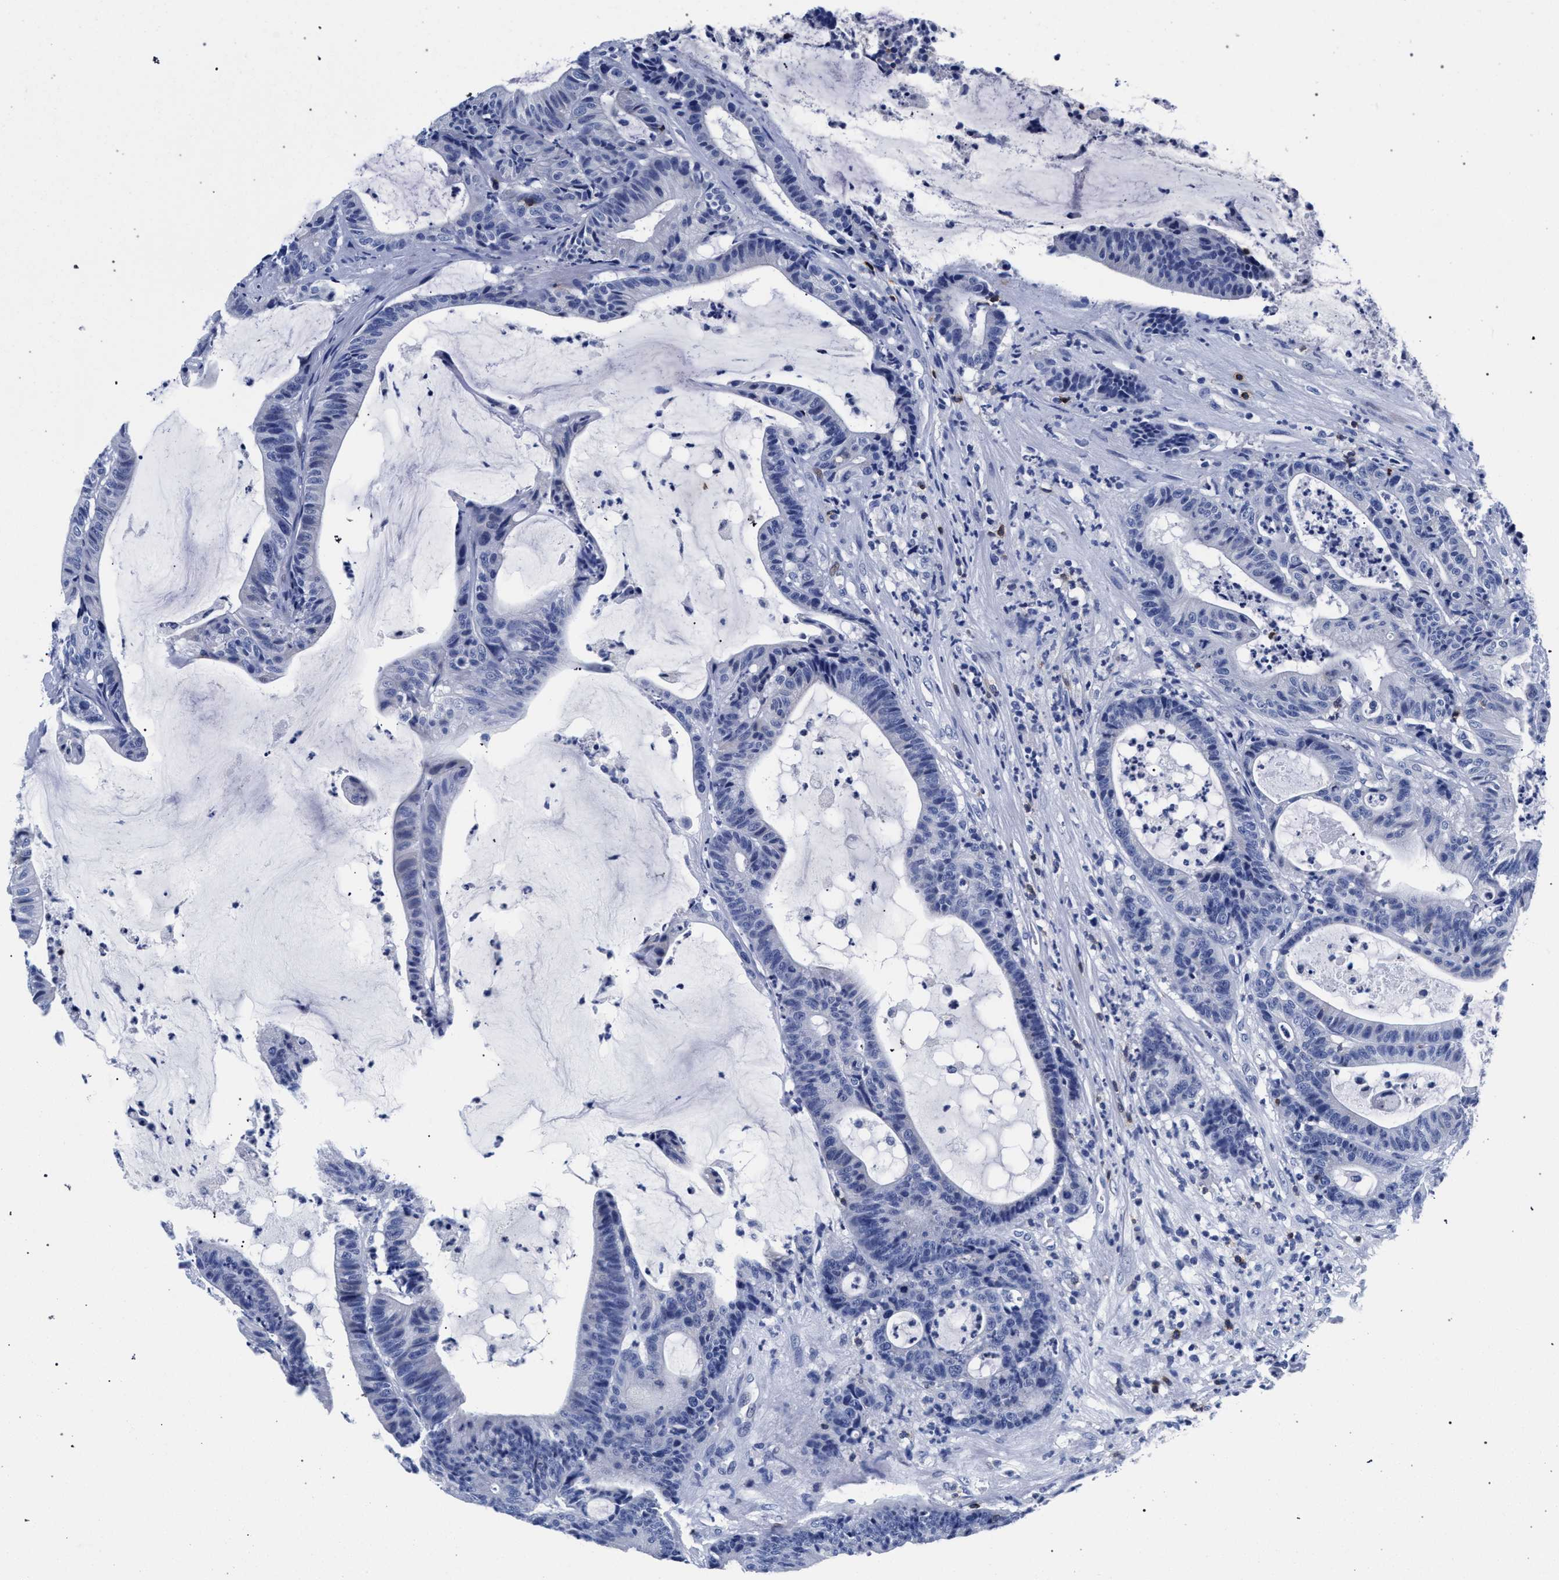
{"staining": {"intensity": "negative", "quantity": "none", "location": "none"}, "tissue": "colorectal cancer", "cell_type": "Tumor cells", "image_type": "cancer", "snomed": [{"axis": "morphology", "description": "Adenocarcinoma, NOS"}, {"axis": "topography", "description": "Colon"}], "caption": "DAB immunohistochemical staining of colorectal adenocarcinoma displays no significant positivity in tumor cells.", "gene": "KLRK1", "patient": {"sex": "female", "age": 84}}